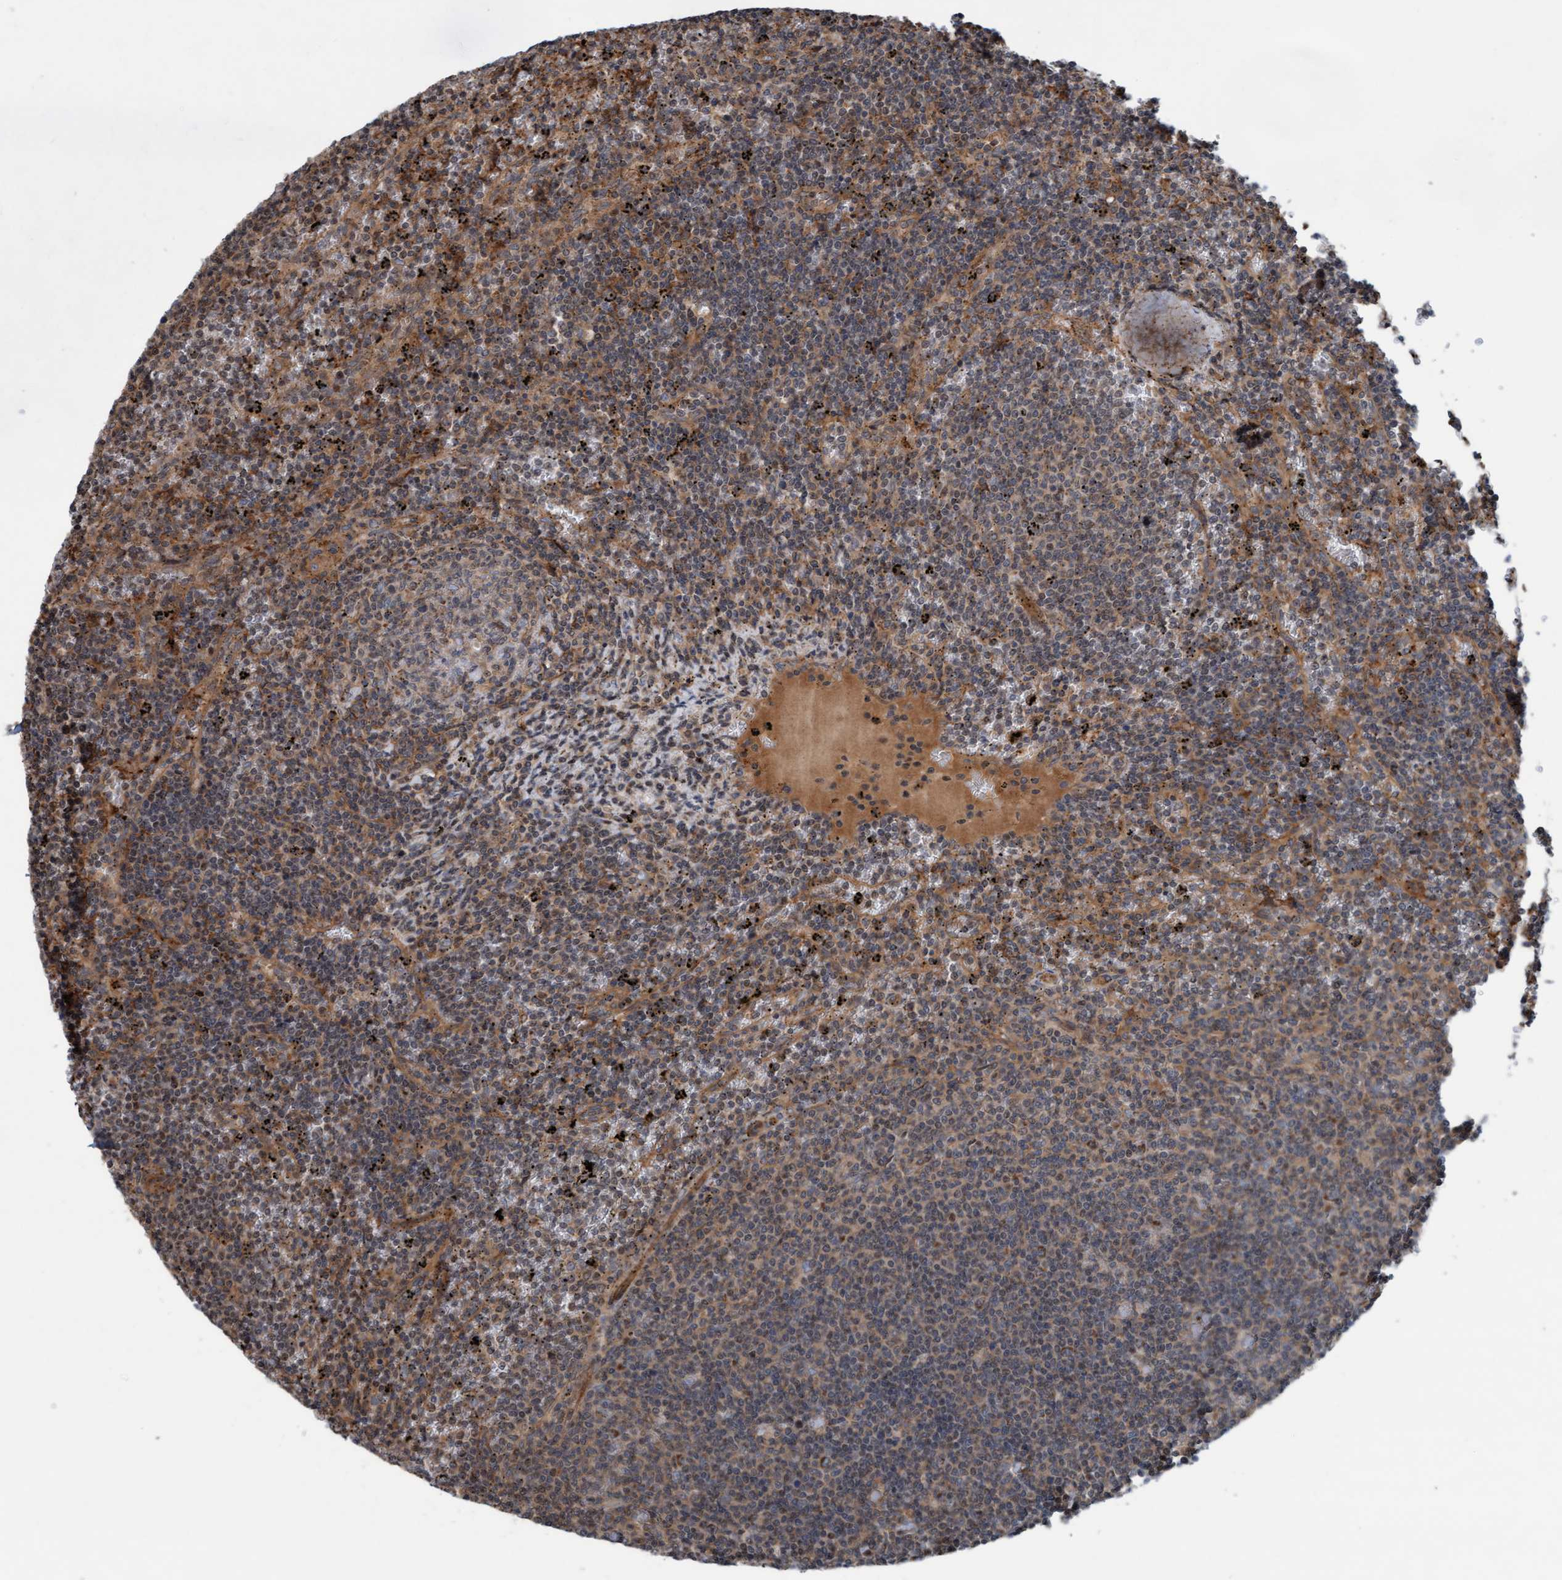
{"staining": {"intensity": "weak", "quantity": ">75%", "location": "cytoplasmic/membranous"}, "tissue": "lymphoma", "cell_type": "Tumor cells", "image_type": "cancer", "snomed": [{"axis": "morphology", "description": "Malignant lymphoma, non-Hodgkin's type, Low grade"}, {"axis": "topography", "description": "Spleen"}], "caption": "IHC histopathology image of malignant lymphoma, non-Hodgkin's type (low-grade) stained for a protein (brown), which exhibits low levels of weak cytoplasmic/membranous positivity in approximately >75% of tumor cells.", "gene": "ERAL1", "patient": {"sex": "female", "age": 50}}